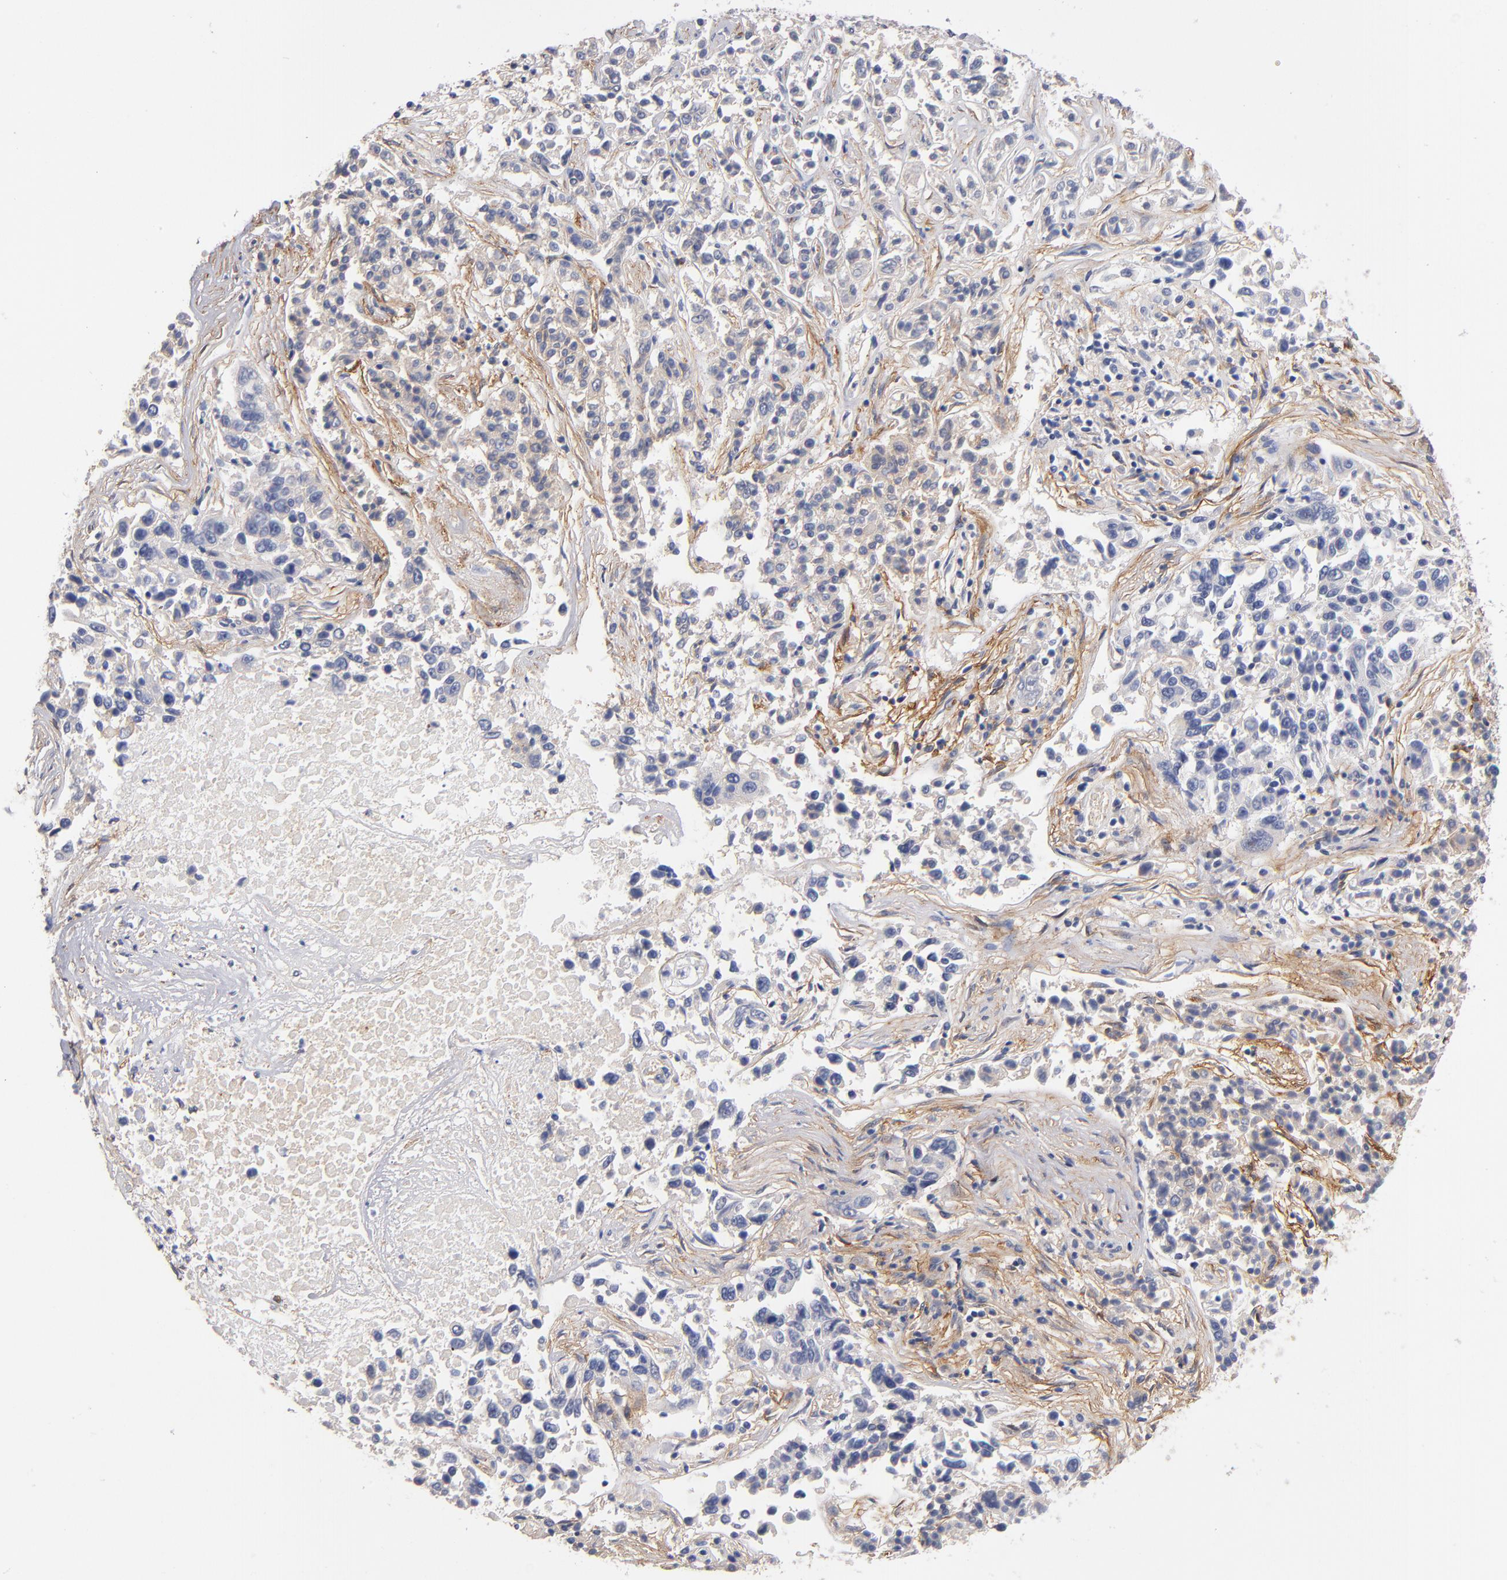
{"staining": {"intensity": "negative", "quantity": "none", "location": "none"}, "tissue": "lung cancer", "cell_type": "Tumor cells", "image_type": "cancer", "snomed": [{"axis": "morphology", "description": "Adenocarcinoma, NOS"}, {"axis": "topography", "description": "Lung"}], "caption": "Tumor cells are negative for protein expression in human adenocarcinoma (lung).", "gene": "PLSCR4", "patient": {"sex": "male", "age": 84}}